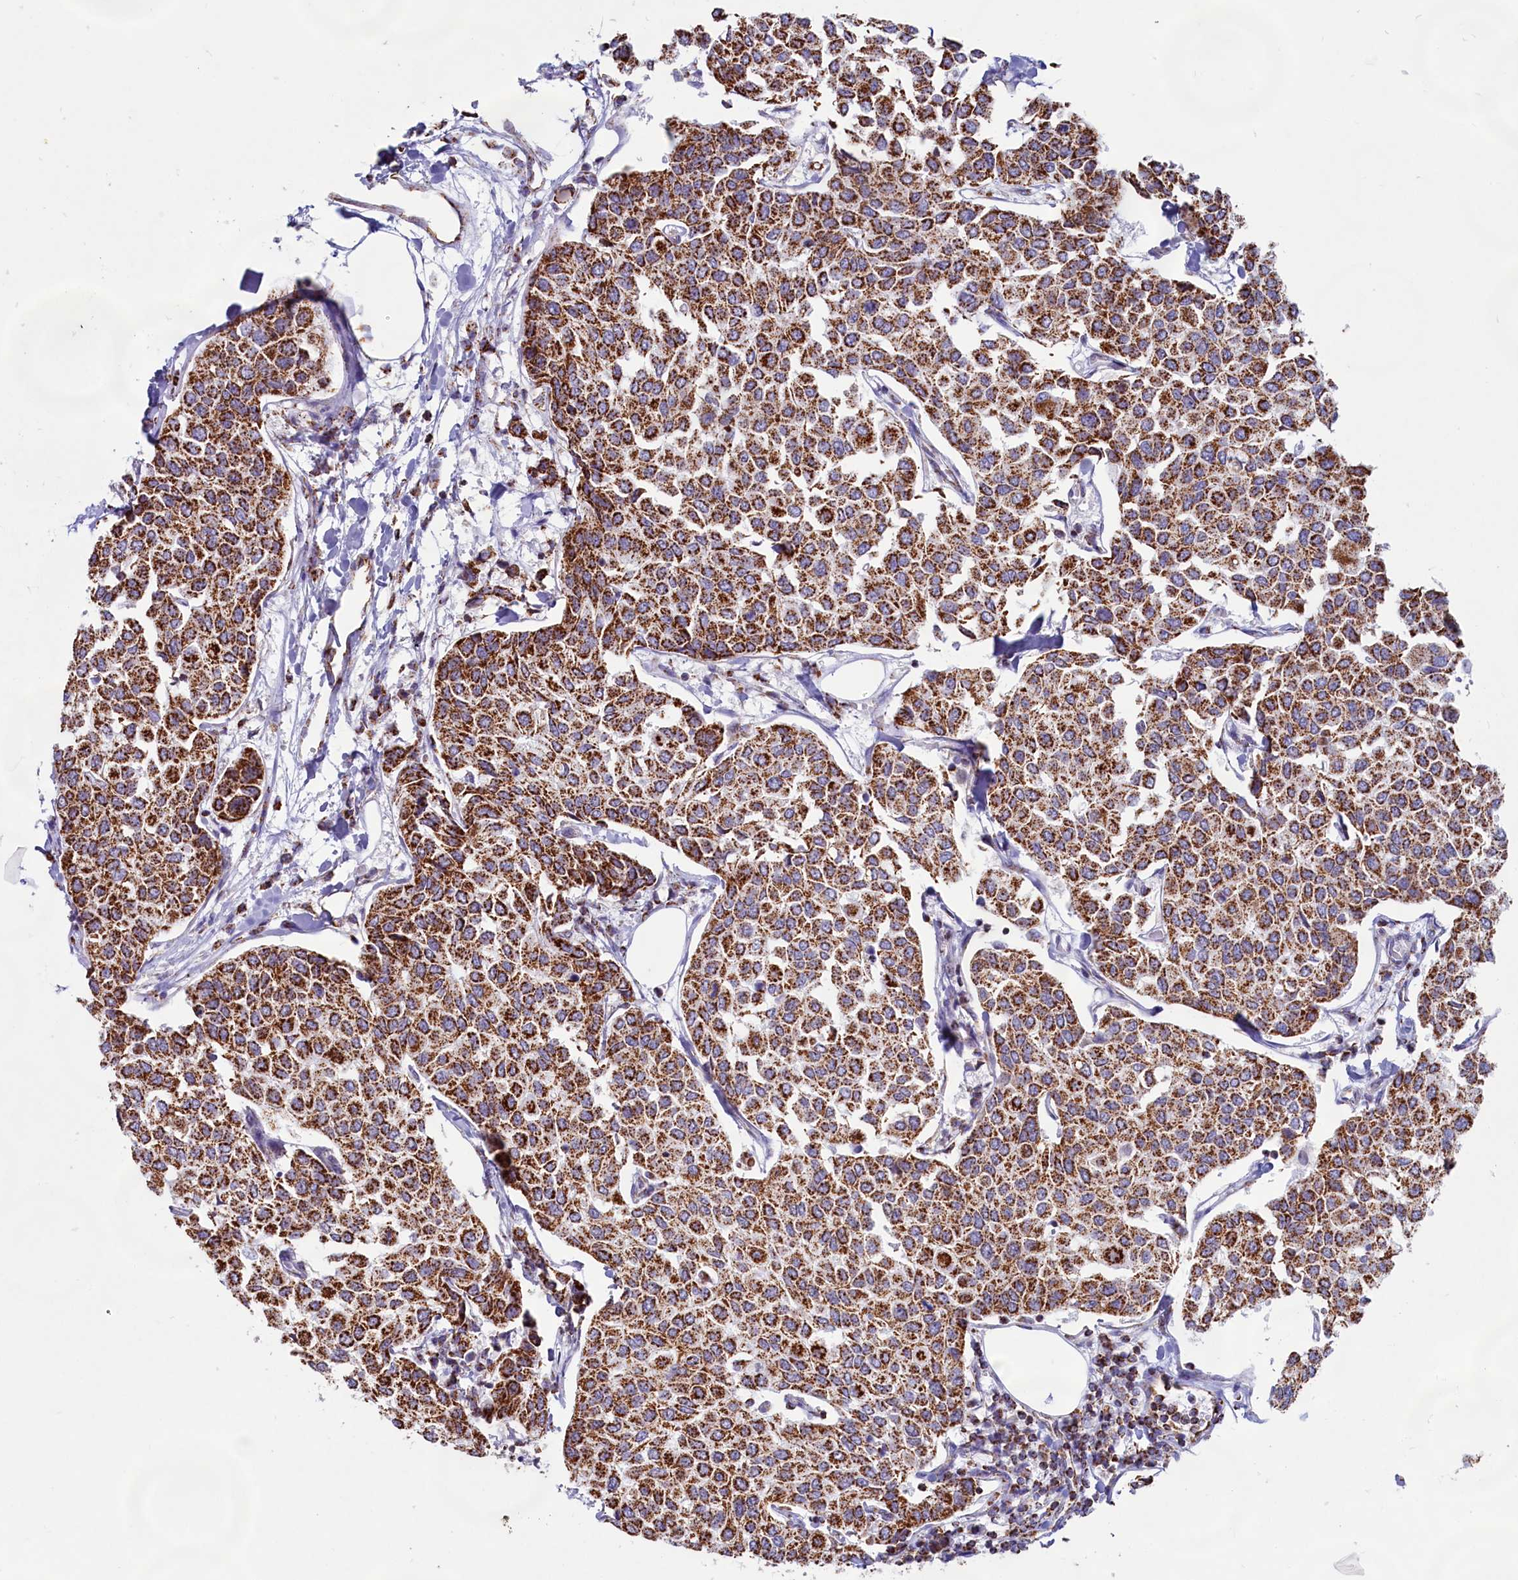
{"staining": {"intensity": "strong", "quantity": ">75%", "location": "cytoplasmic/membranous"}, "tissue": "breast cancer", "cell_type": "Tumor cells", "image_type": "cancer", "snomed": [{"axis": "morphology", "description": "Duct carcinoma"}, {"axis": "topography", "description": "Breast"}], "caption": "IHC (DAB) staining of breast cancer exhibits strong cytoplasmic/membranous protein expression in about >75% of tumor cells.", "gene": "C1D", "patient": {"sex": "female", "age": 55}}